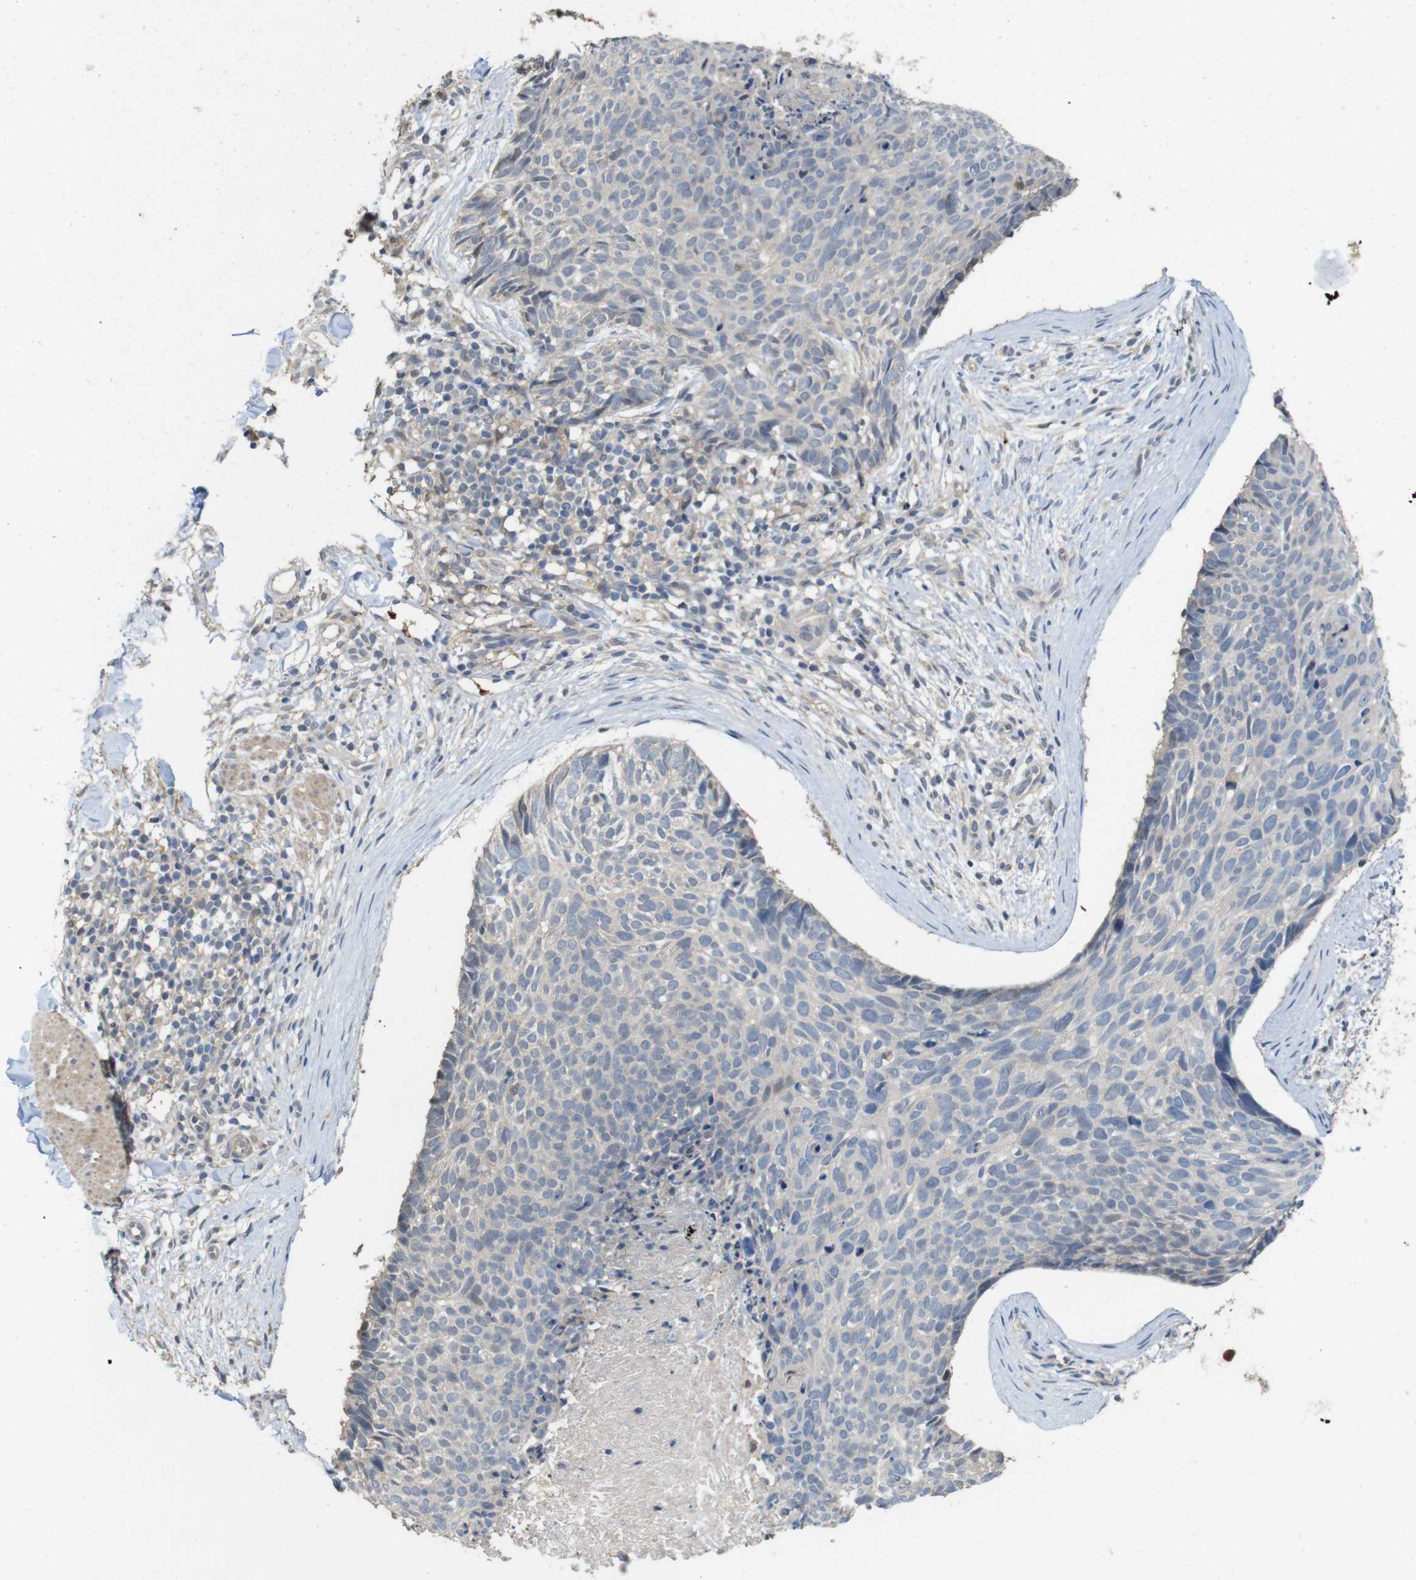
{"staining": {"intensity": "negative", "quantity": "none", "location": "none"}, "tissue": "skin cancer", "cell_type": "Tumor cells", "image_type": "cancer", "snomed": [{"axis": "morphology", "description": "Normal tissue, NOS"}, {"axis": "morphology", "description": "Basal cell carcinoma"}, {"axis": "topography", "description": "Skin"}], "caption": "Immunohistochemistry photomicrograph of skin cancer stained for a protein (brown), which displays no staining in tumor cells.", "gene": "CDC34", "patient": {"sex": "female", "age": 56}}